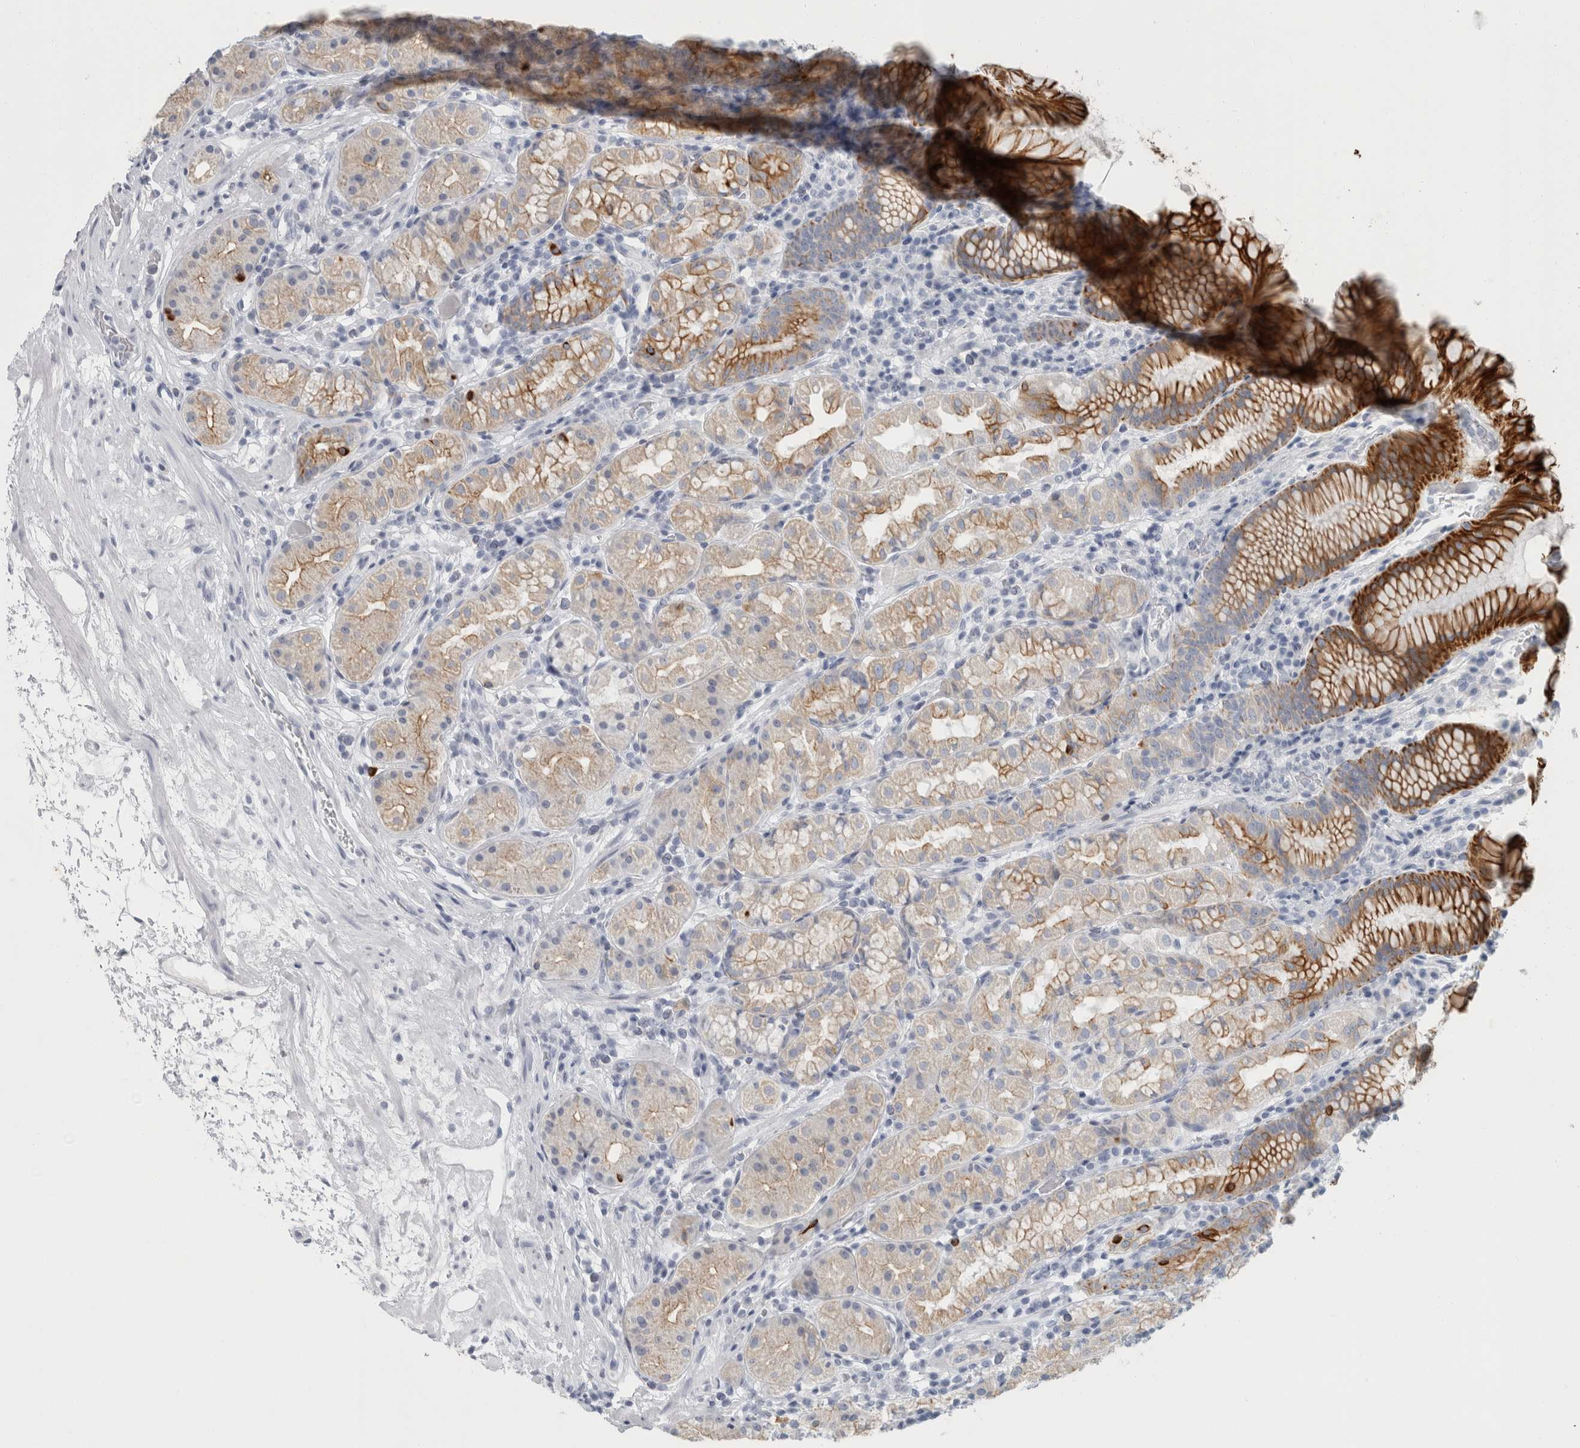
{"staining": {"intensity": "strong", "quantity": "<25%", "location": "cytoplasmic/membranous"}, "tissue": "stomach", "cell_type": "Glandular cells", "image_type": "normal", "snomed": [{"axis": "morphology", "description": "Normal tissue, NOS"}, {"axis": "topography", "description": "Stomach, lower"}], "caption": "Stomach was stained to show a protein in brown. There is medium levels of strong cytoplasmic/membranous staining in about <25% of glandular cells. (DAB (3,3'-diaminobenzidine) IHC, brown staining for protein, blue staining for nuclei).", "gene": "SLC28A3", "patient": {"sex": "female", "age": 56}}